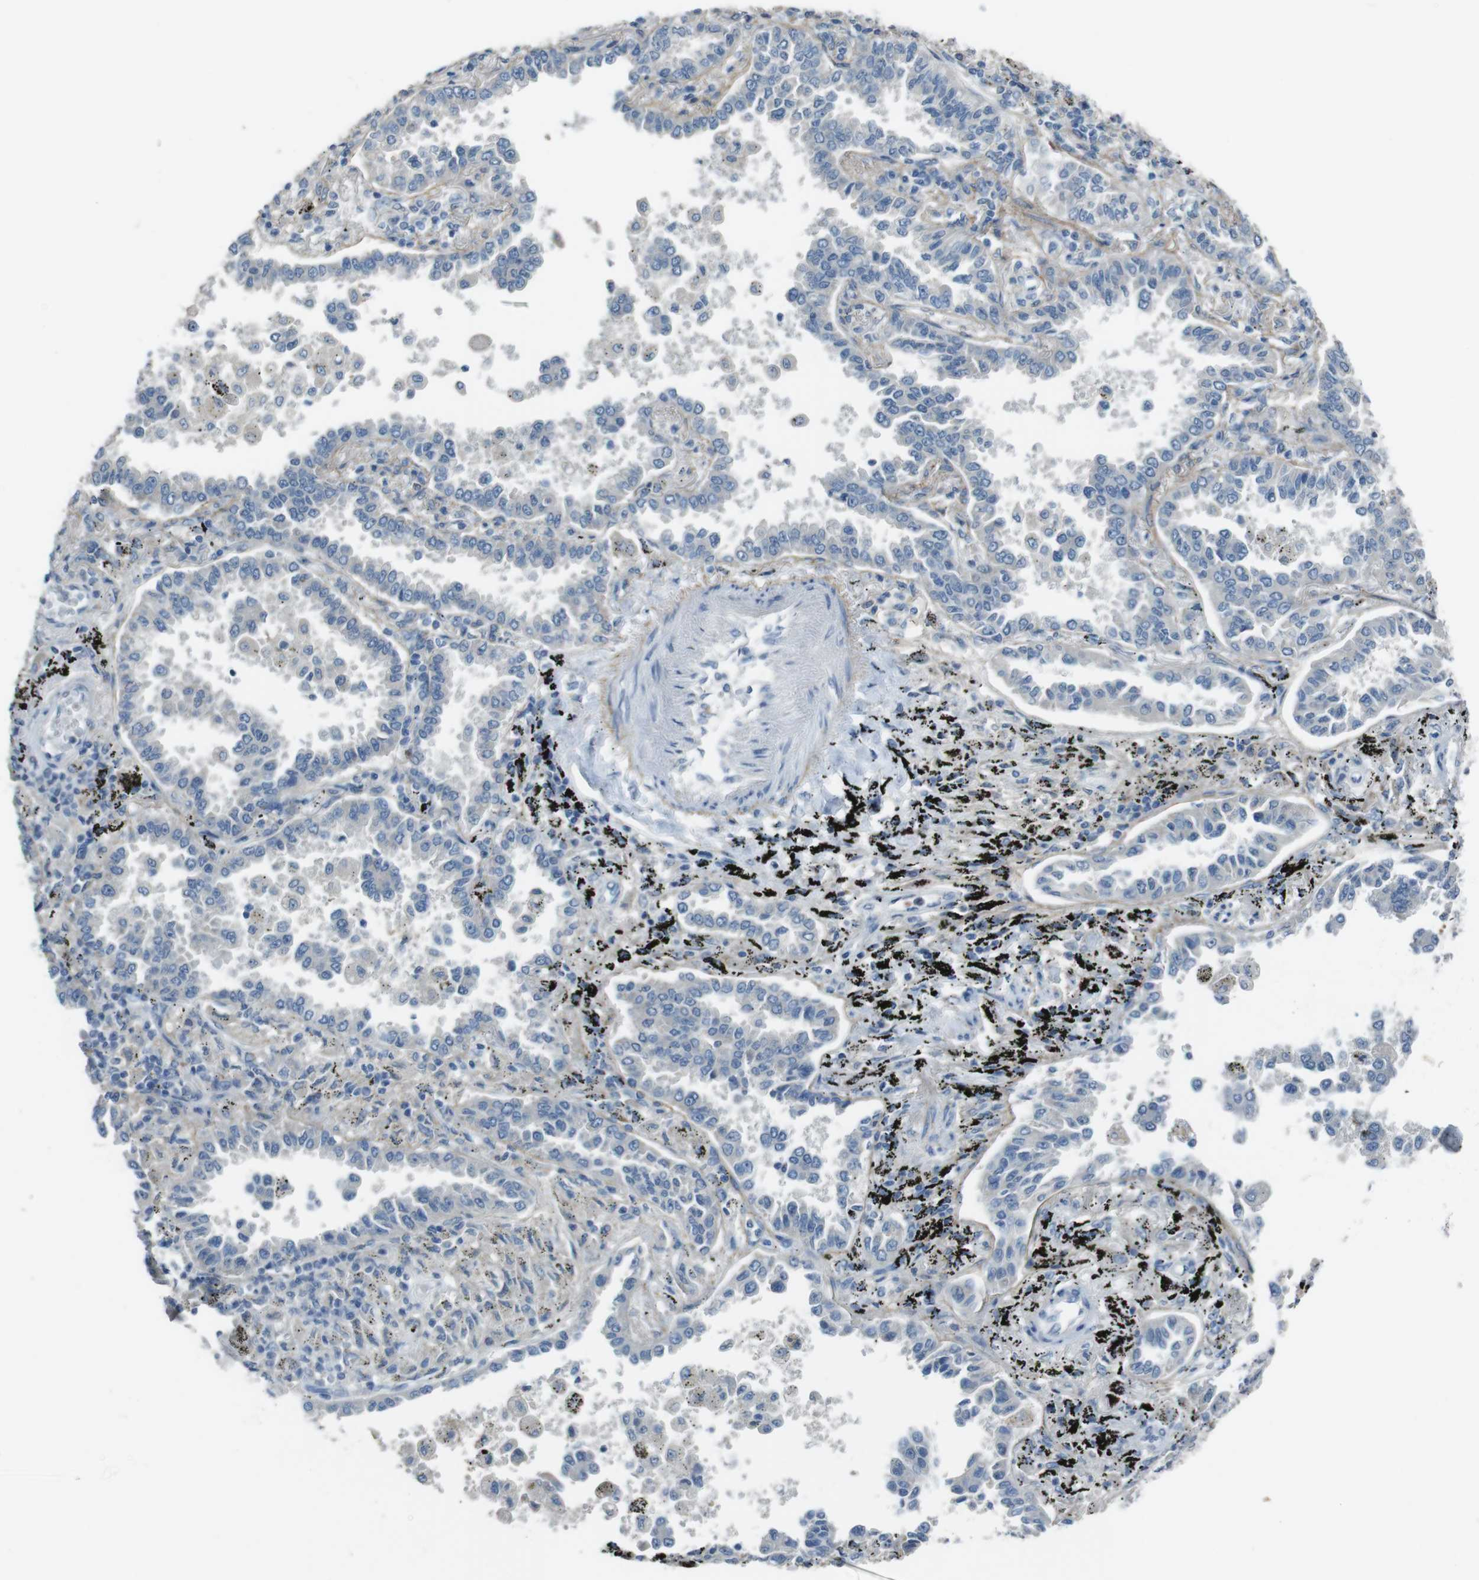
{"staining": {"intensity": "negative", "quantity": "none", "location": "none"}, "tissue": "lung cancer", "cell_type": "Tumor cells", "image_type": "cancer", "snomed": [{"axis": "morphology", "description": "Normal tissue, NOS"}, {"axis": "morphology", "description": "Adenocarcinoma, NOS"}, {"axis": "topography", "description": "Lung"}], "caption": "This is an immunohistochemistry micrograph of human lung cancer (adenocarcinoma). There is no positivity in tumor cells.", "gene": "ENTPD7", "patient": {"sex": "male", "age": 59}}